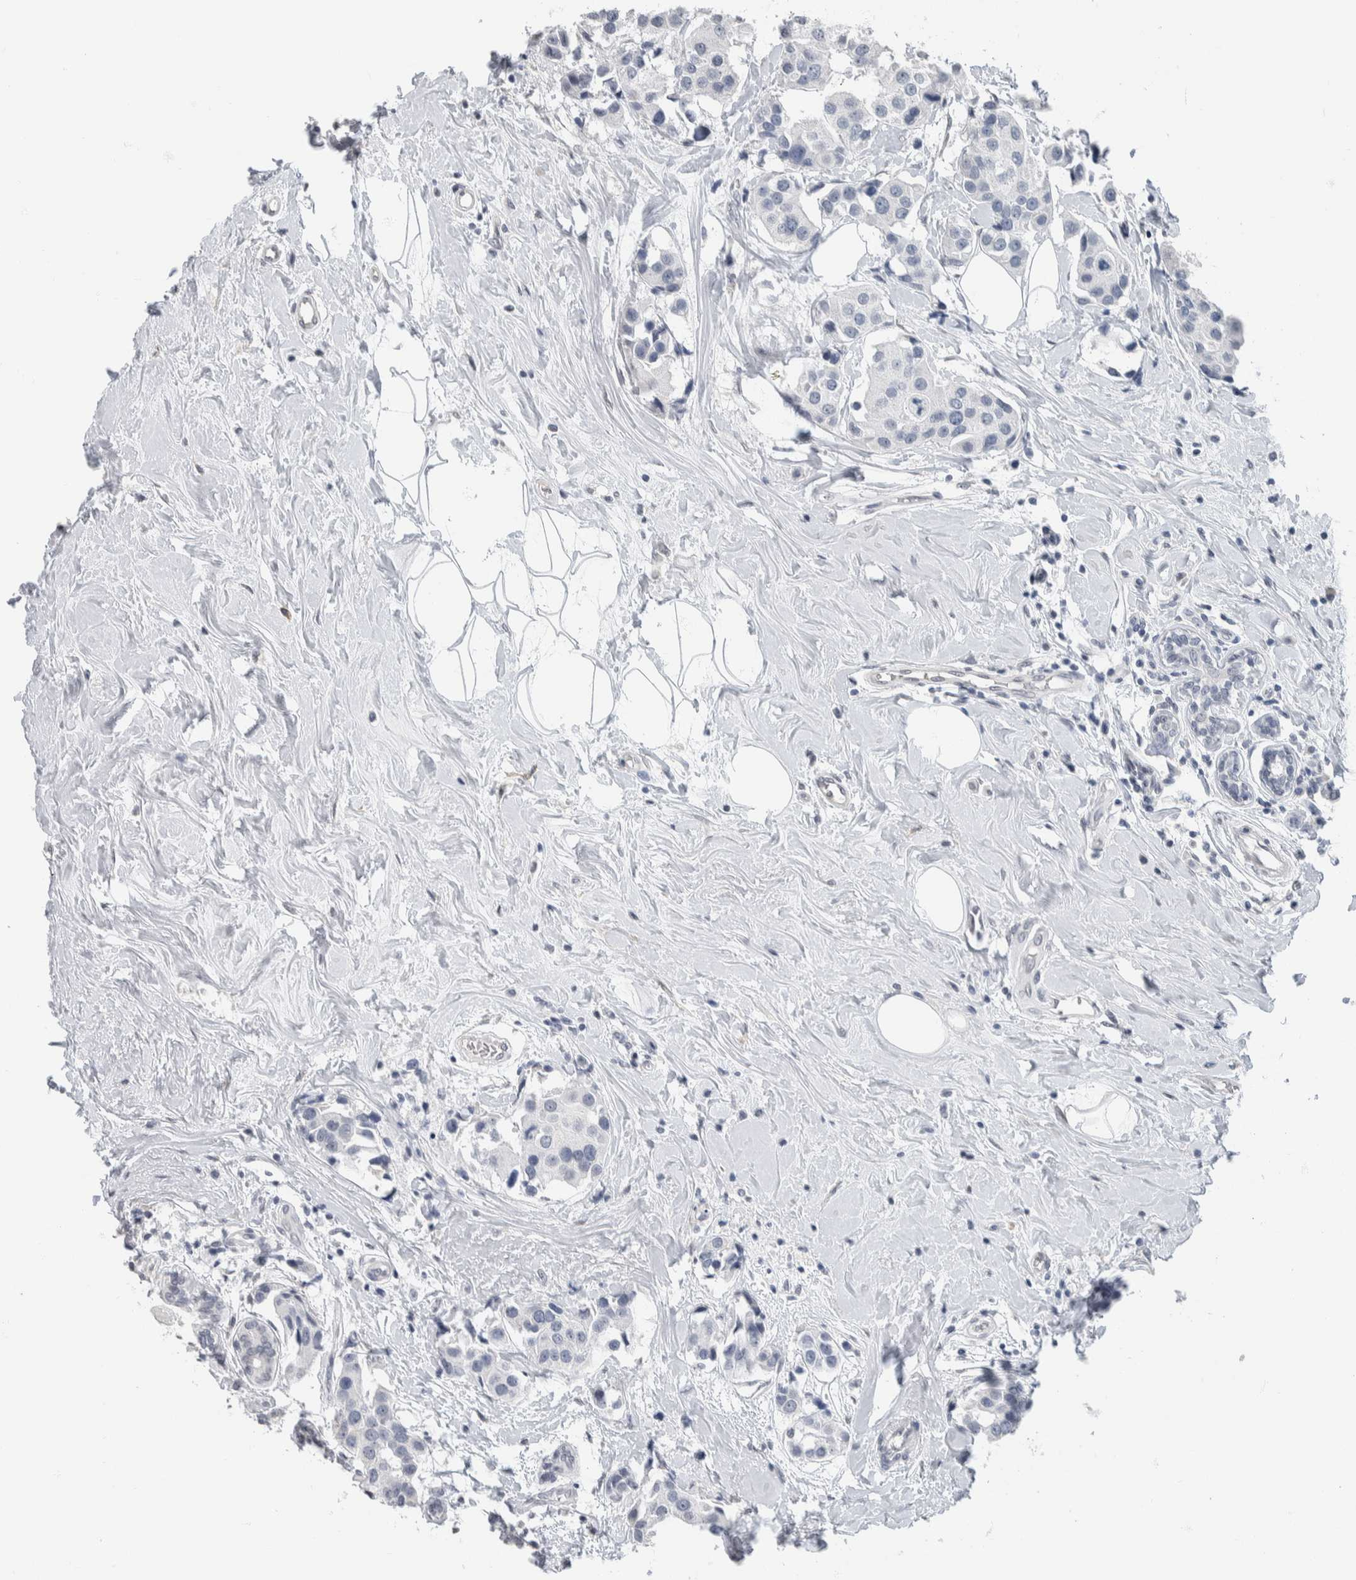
{"staining": {"intensity": "negative", "quantity": "none", "location": "none"}, "tissue": "breast cancer", "cell_type": "Tumor cells", "image_type": "cancer", "snomed": [{"axis": "morphology", "description": "Normal tissue, NOS"}, {"axis": "morphology", "description": "Duct carcinoma"}, {"axis": "topography", "description": "Breast"}], "caption": "Image shows no protein expression in tumor cells of infiltrating ductal carcinoma (breast) tissue.", "gene": "NEFM", "patient": {"sex": "female", "age": 39}}